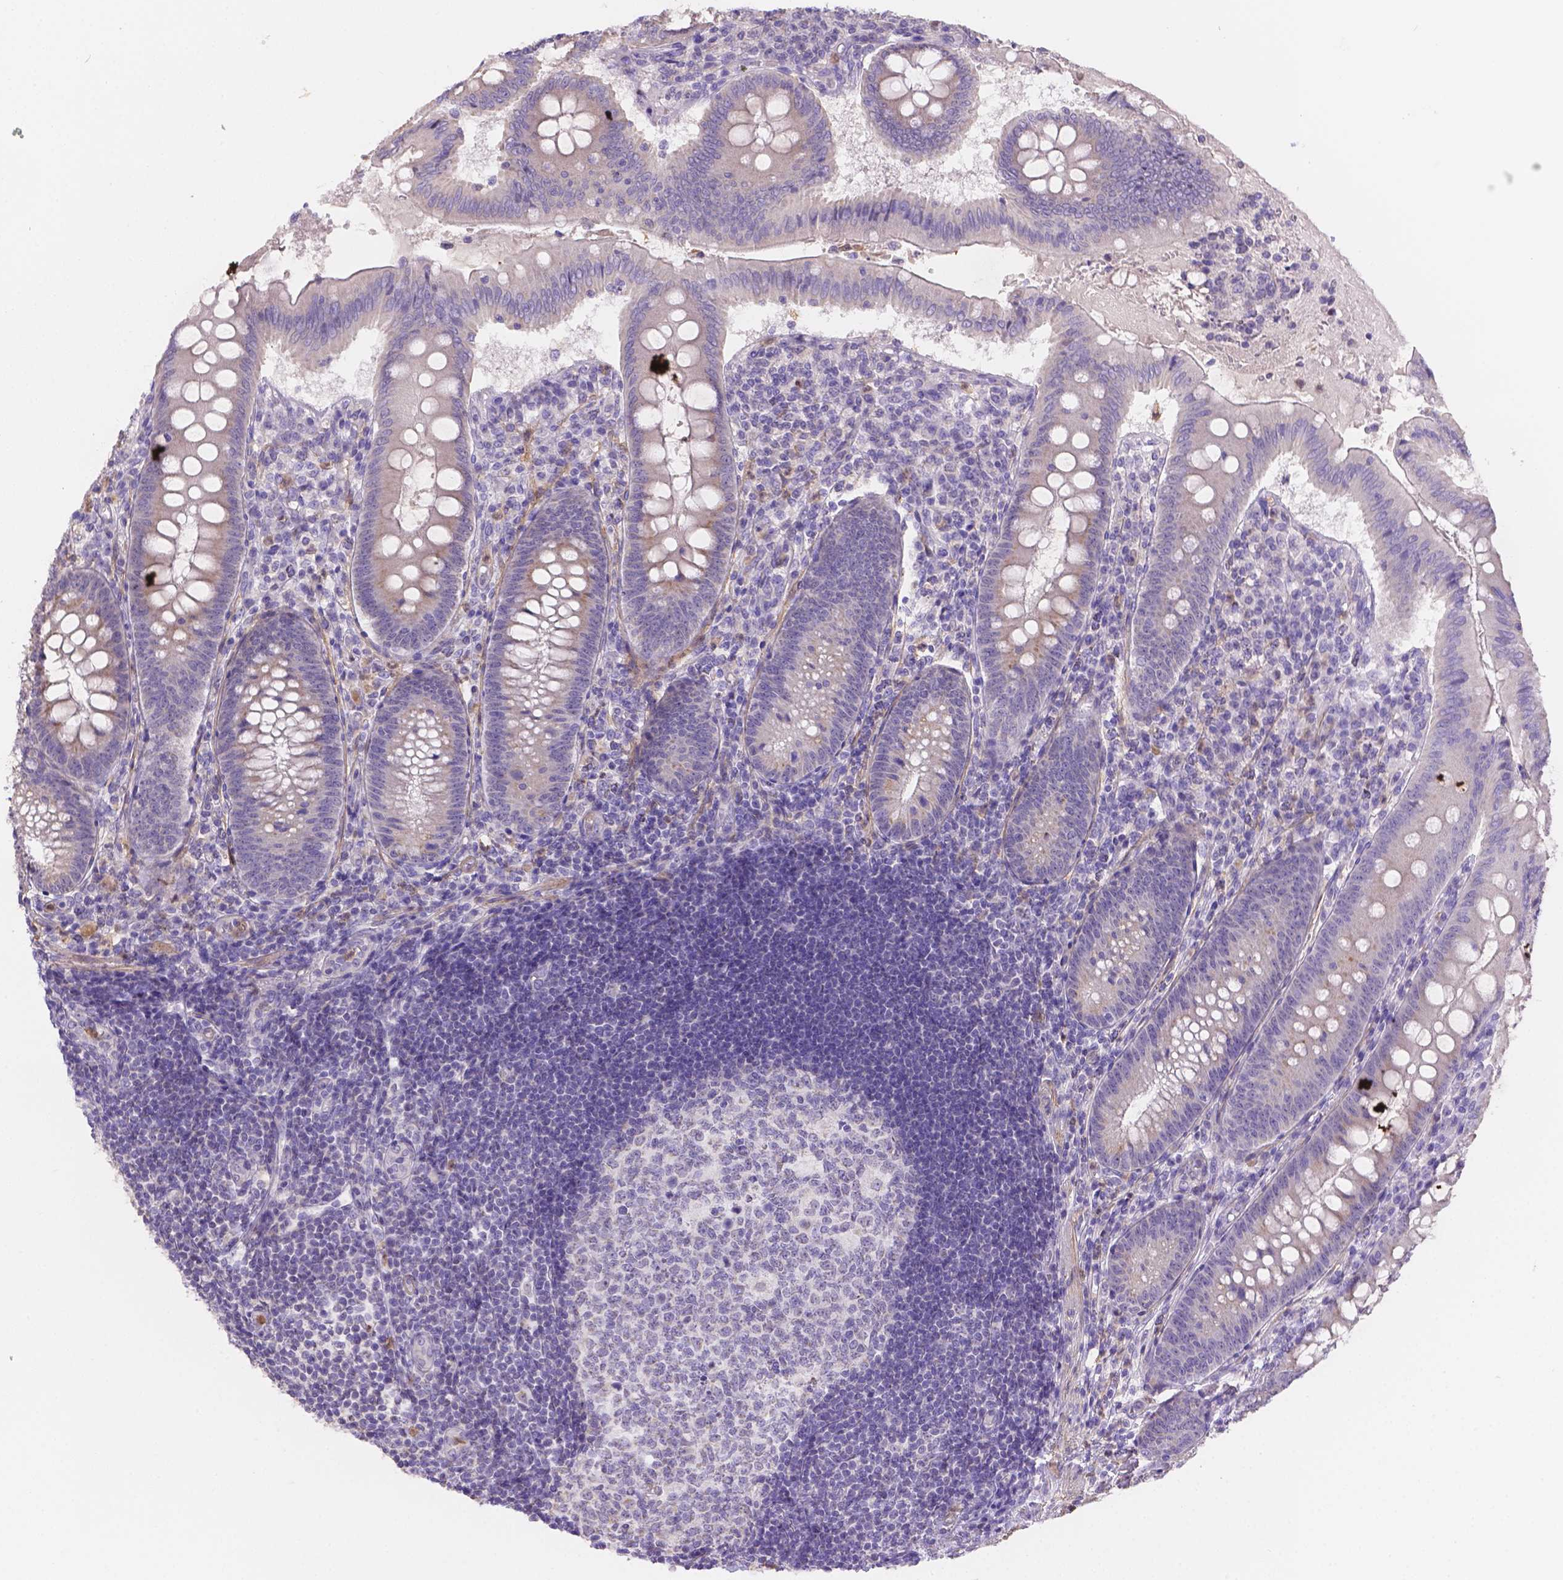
{"staining": {"intensity": "negative", "quantity": "none", "location": "none"}, "tissue": "appendix", "cell_type": "Glandular cells", "image_type": "normal", "snomed": [{"axis": "morphology", "description": "Normal tissue, NOS"}, {"axis": "morphology", "description": "Inflammation, NOS"}, {"axis": "topography", "description": "Appendix"}], "caption": "High power microscopy image of an immunohistochemistry image of unremarkable appendix, revealing no significant positivity in glandular cells.", "gene": "NXPE2", "patient": {"sex": "male", "age": 16}}